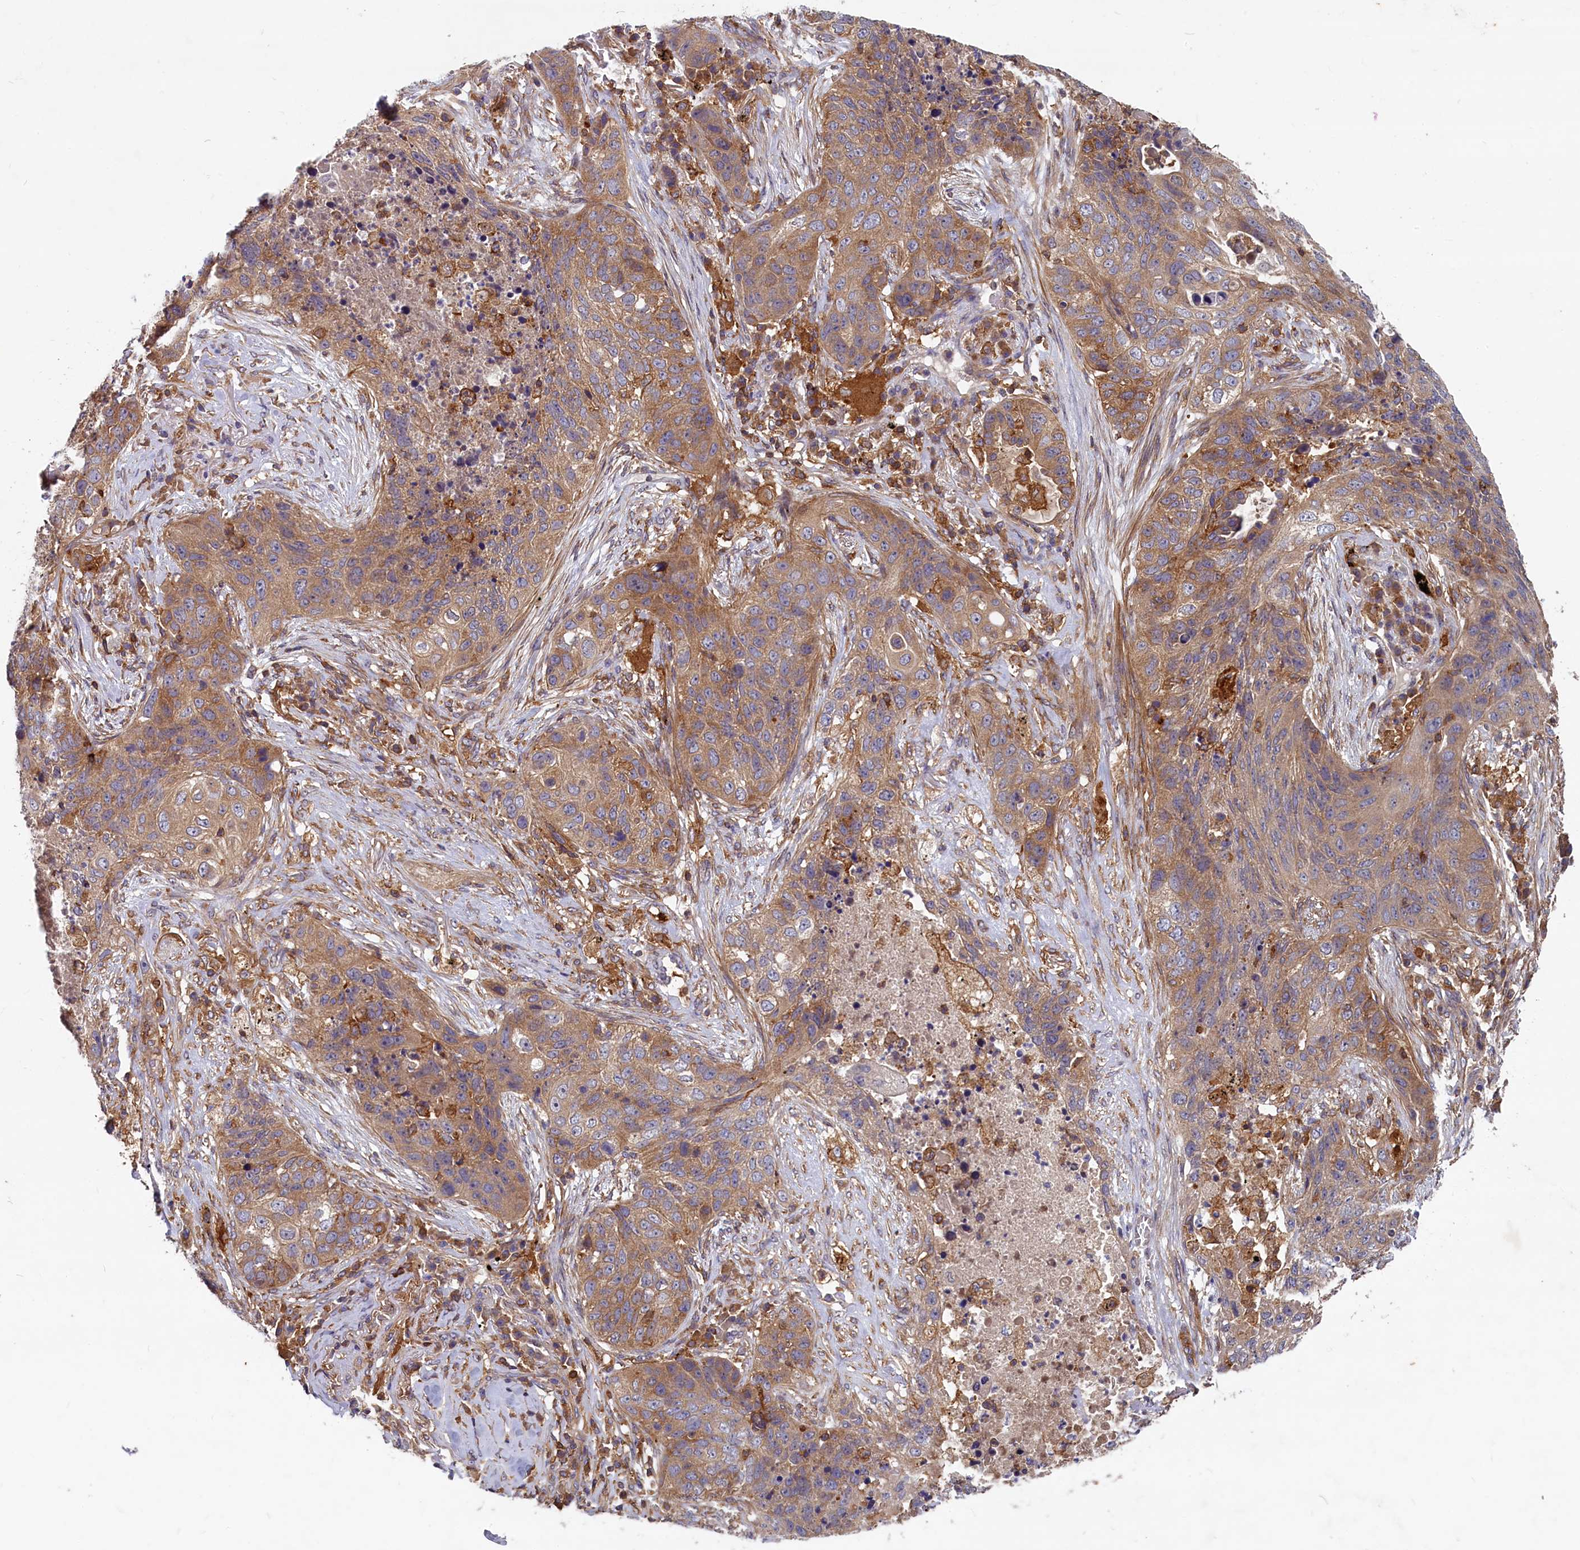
{"staining": {"intensity": "moderate", "quantity": "25%-75%", "location": "cytoplasmic/membranous"}, "tissue": "lung cancer", "cell_type": "Tumor cells", "image_type": "cancer", "snomed": [{"axis": "morphology", "description": "Squamous cell carcinoma, NOS"}, {"axis": "topography", "description": "Lung"}], "caption": "Squamous cell carcinoma (lung) stained with a protein marker exhibits moderate staining in tumor cells.", "gene": "MYO9B", "patient": {"sex": "female", "age": 63}}